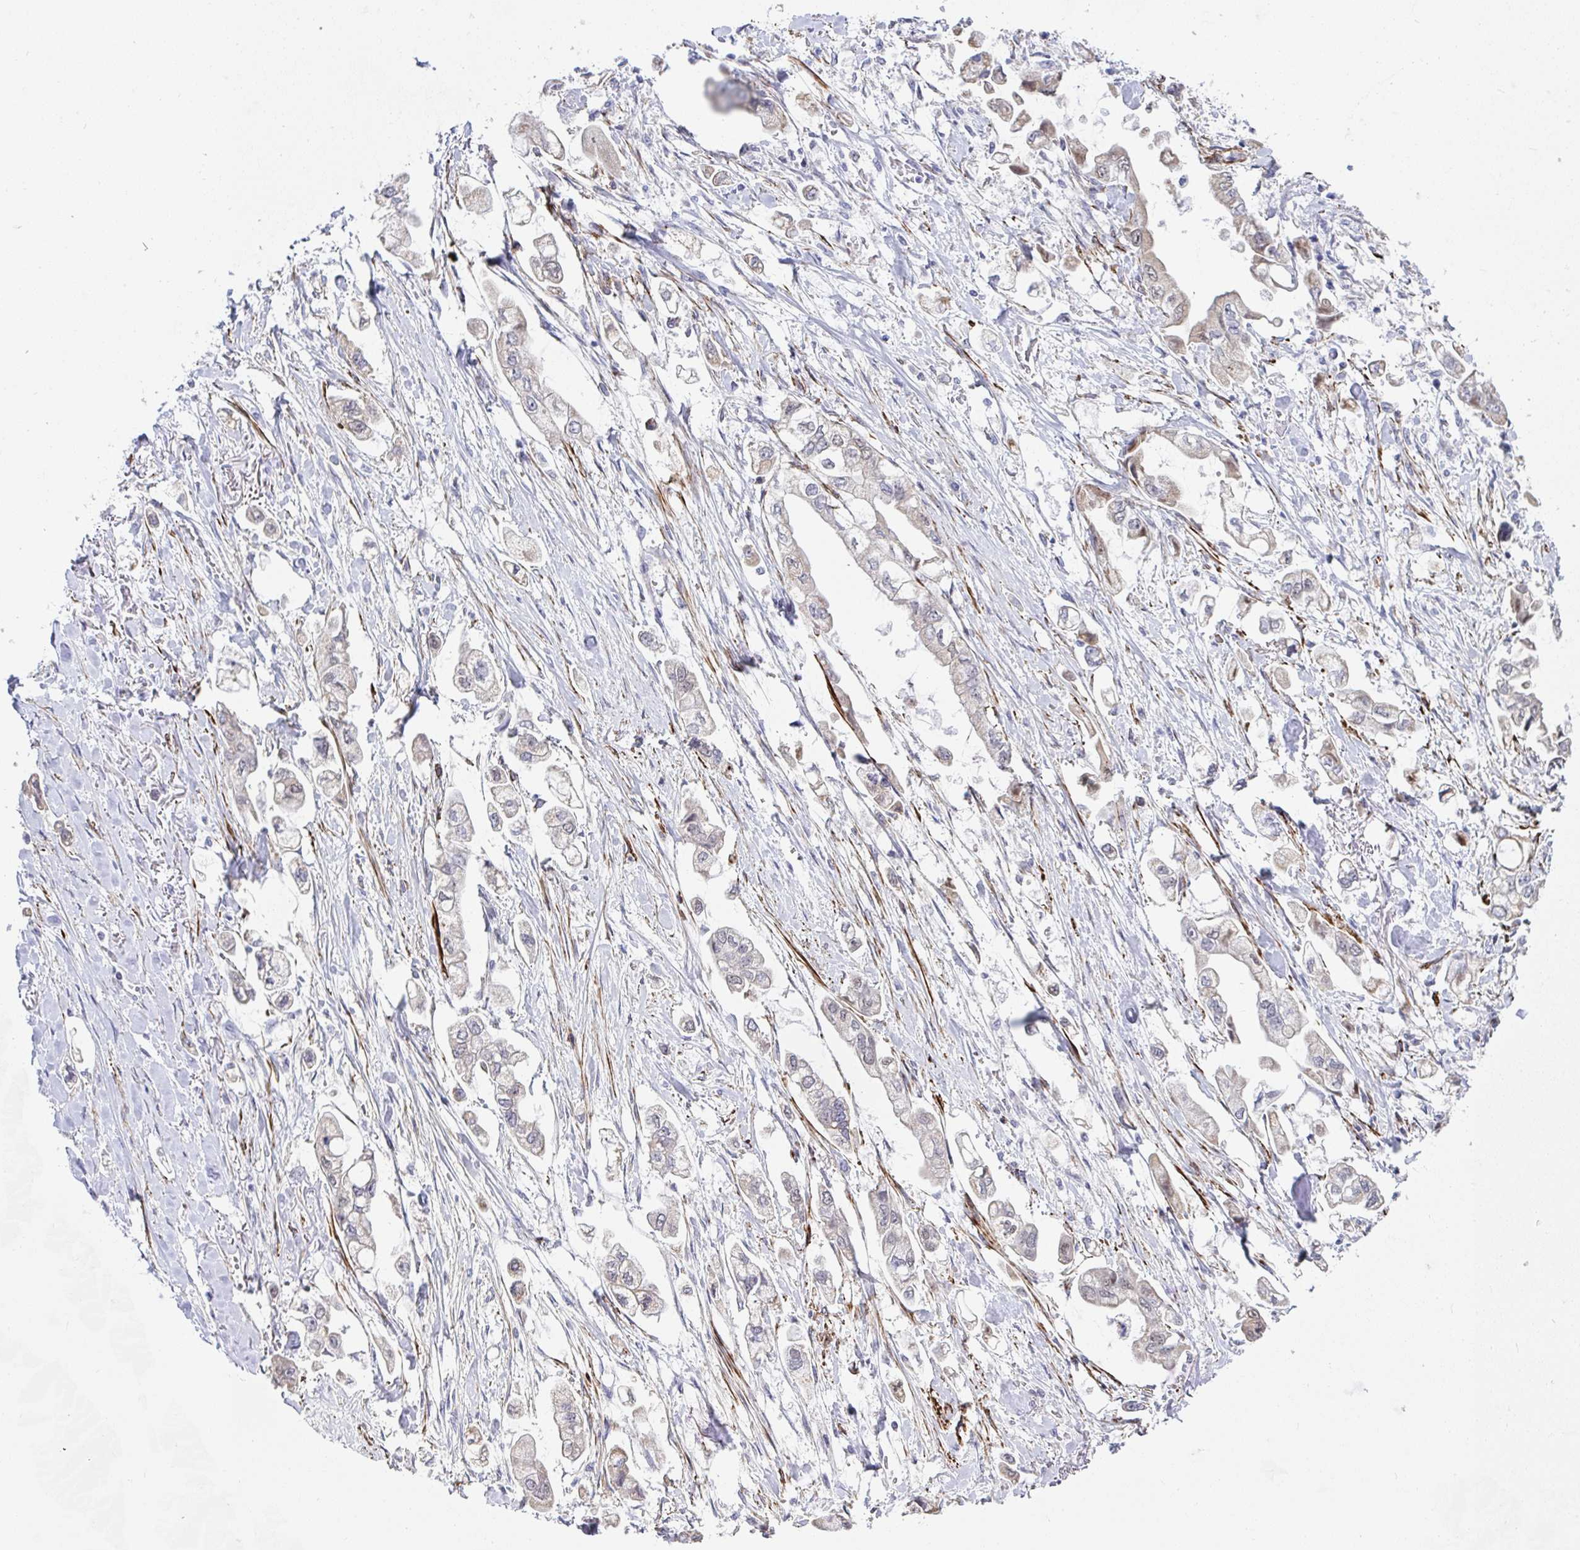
{"staining": {"intensity": "negative", "quantity": "none", "location": "none"}, "tissue": "stomach cancer", "cell_type": "Tumor cells", "image_type": "cancer", "snomed": [{"axis": "morphology", "description": "Adenocarcinoma, NOS"}, {"axis": "topography", "description": "Stomach"}], "caption": "DAB (3,3'-diaminobenzidine) immunohistochemical staining of stomach cancer (adenocarcinoma) displays no significant staining in tumor cells.", "gene": "GINS2", "patient": {"sex": "male", "age": 62}}